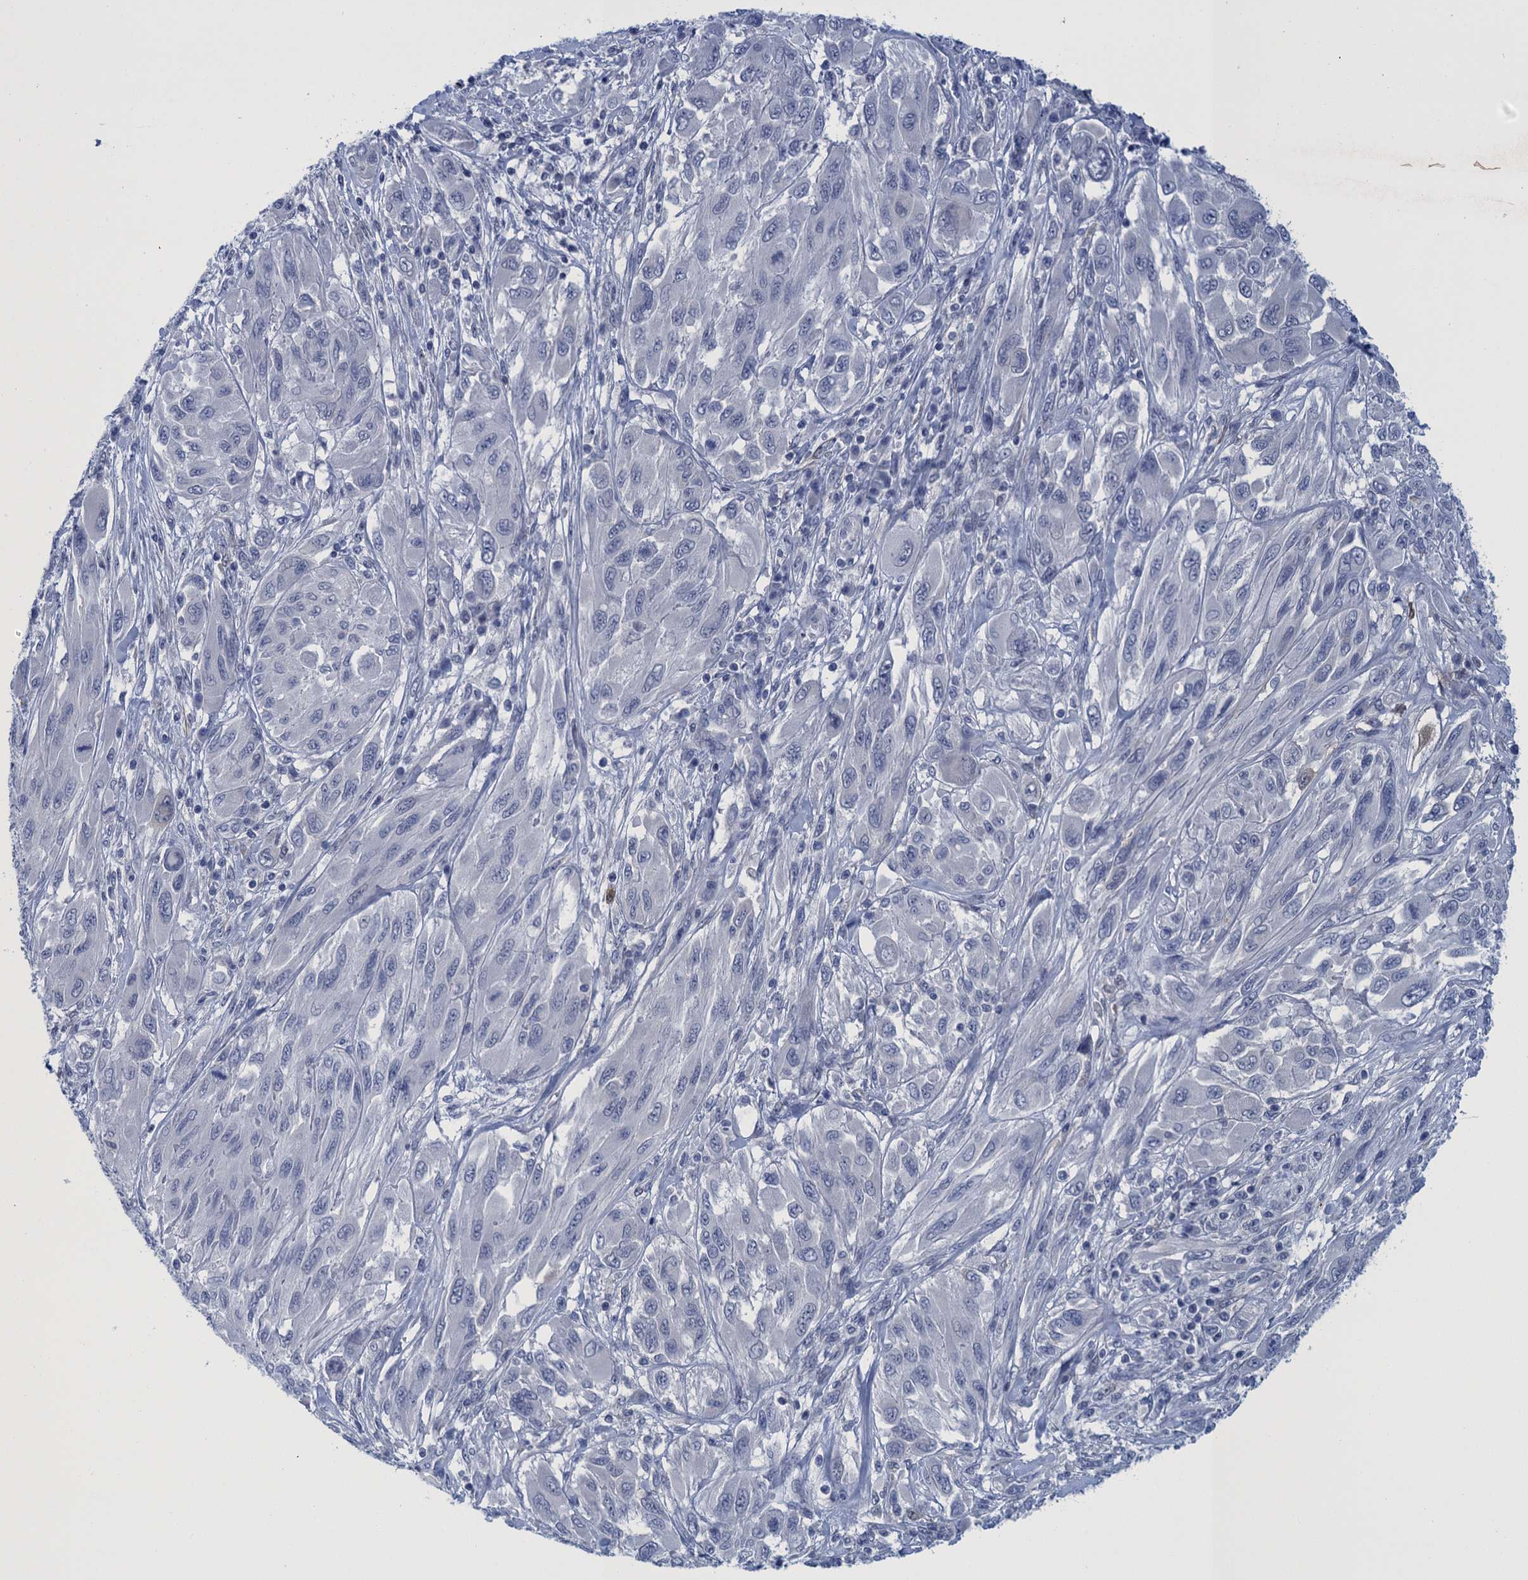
{"staining": {"intensity": "negative", "quantity": "none", "location": "none"}, "tissue": "melanoma", "cell_type": "Tumor cells", "image_type": "cancer", "snomed": [{"axis": "morphology", "description": "Malignant melanoma, NOS"}, {"axis": "topography", "description": "Skin"}], "caption": "Human melanoma stained for a protein using immunohistochemistry reveals no positivity in tumor cells.", "gene": "SCEL", "patient": {"sex": "female", "age": 91}}